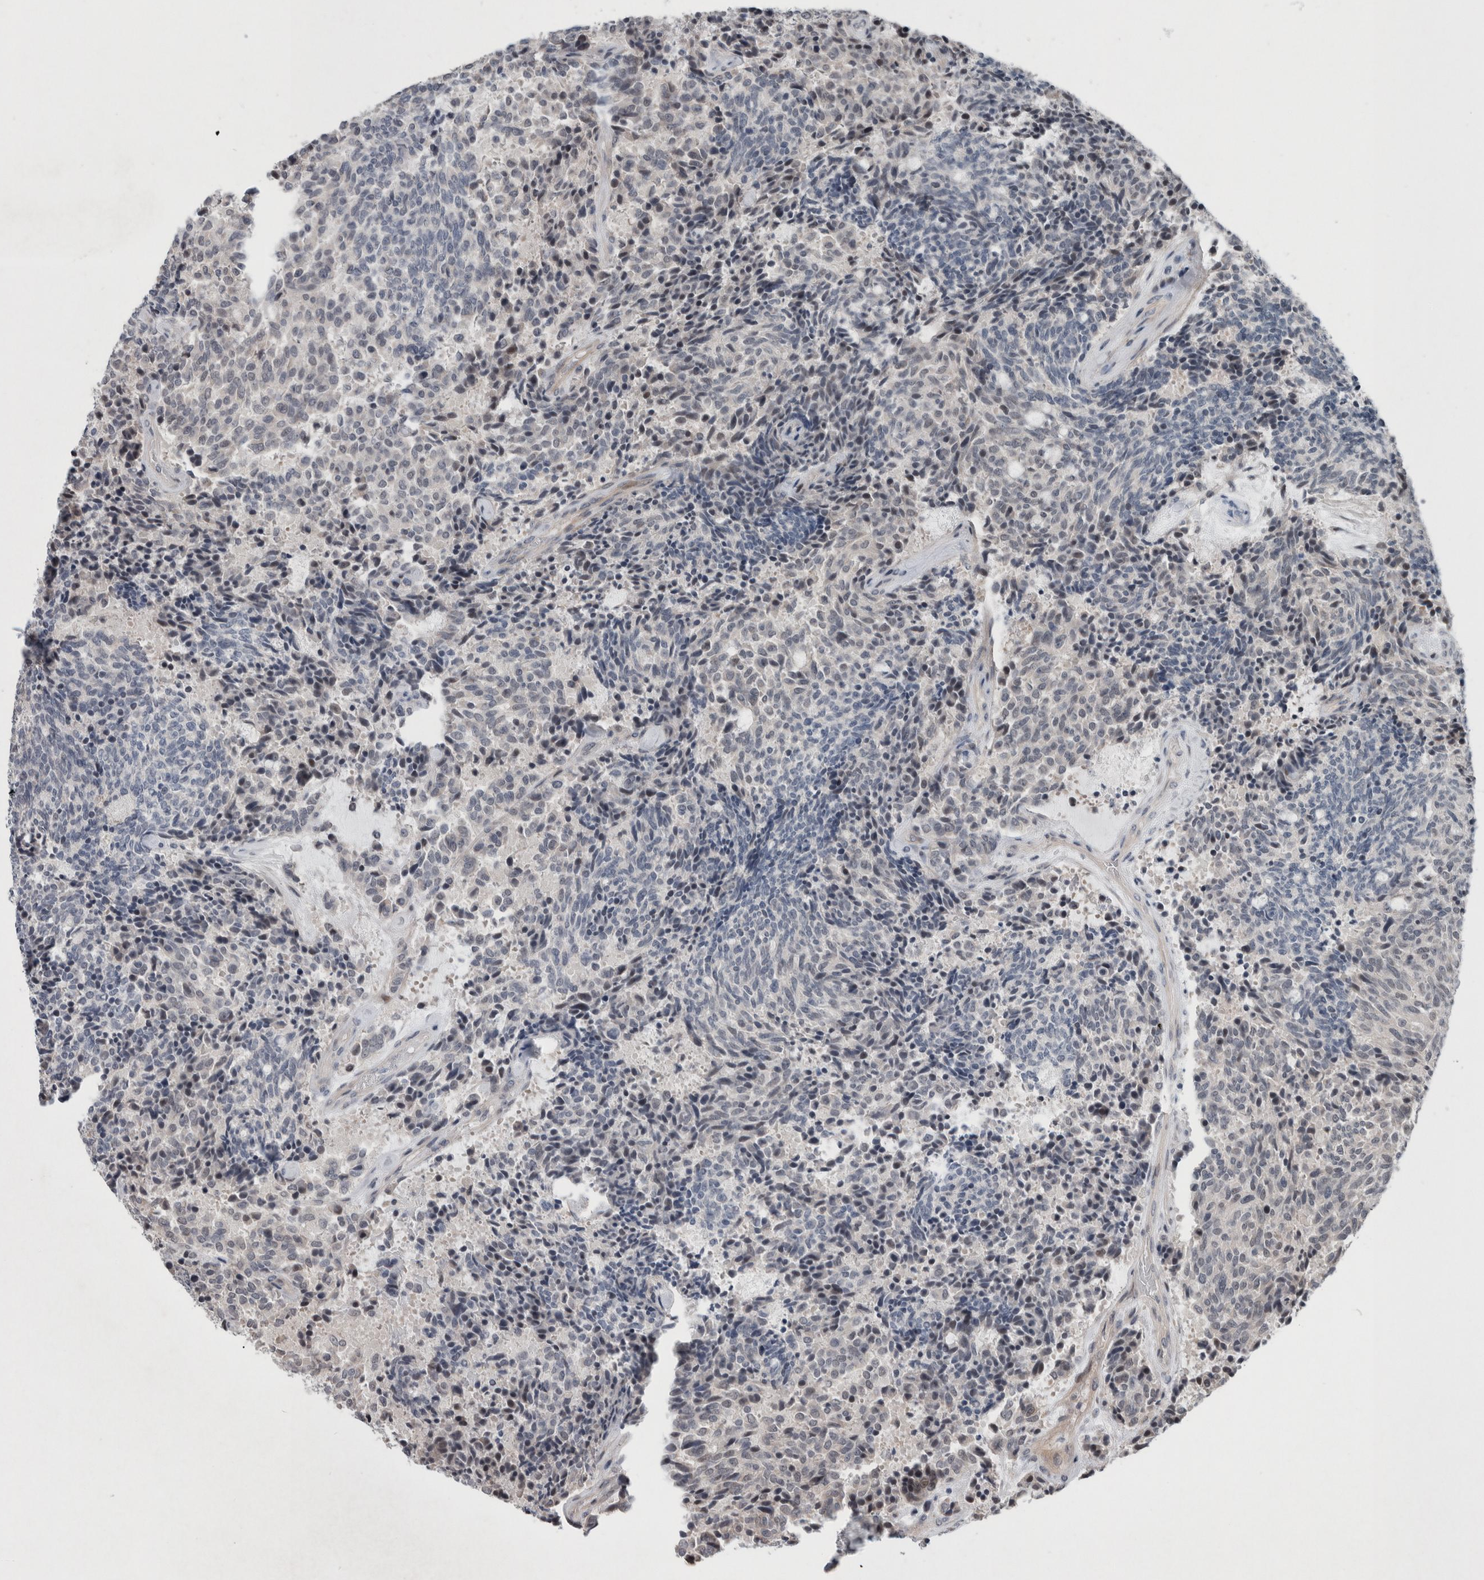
{"staining": {"intensity": "weak", "quantity": "<25%", "location": "cytoplasmic/membranous"}, "tissue": "carcinoid", "cell_type": "Tumor cells", "image_type": "cancer", "snomed": [{"axis": "morphology", "description": "Carcinoid, malignant, NOS"}, {"axis": "topography", "description": "Pancreas"}], "caption": "An IHC micrograph of carcinoid (malignant) is shown. There is no staining in tumor cells of carcinoid (malignant). The staining was performed using DAB to visualize the protein expression in brown, while the nuclei were stained in blue with hematoxylin (Magnification: 20x).", "gene": "GIMAP6", "patient": {"sex": "female", "age": 54}}